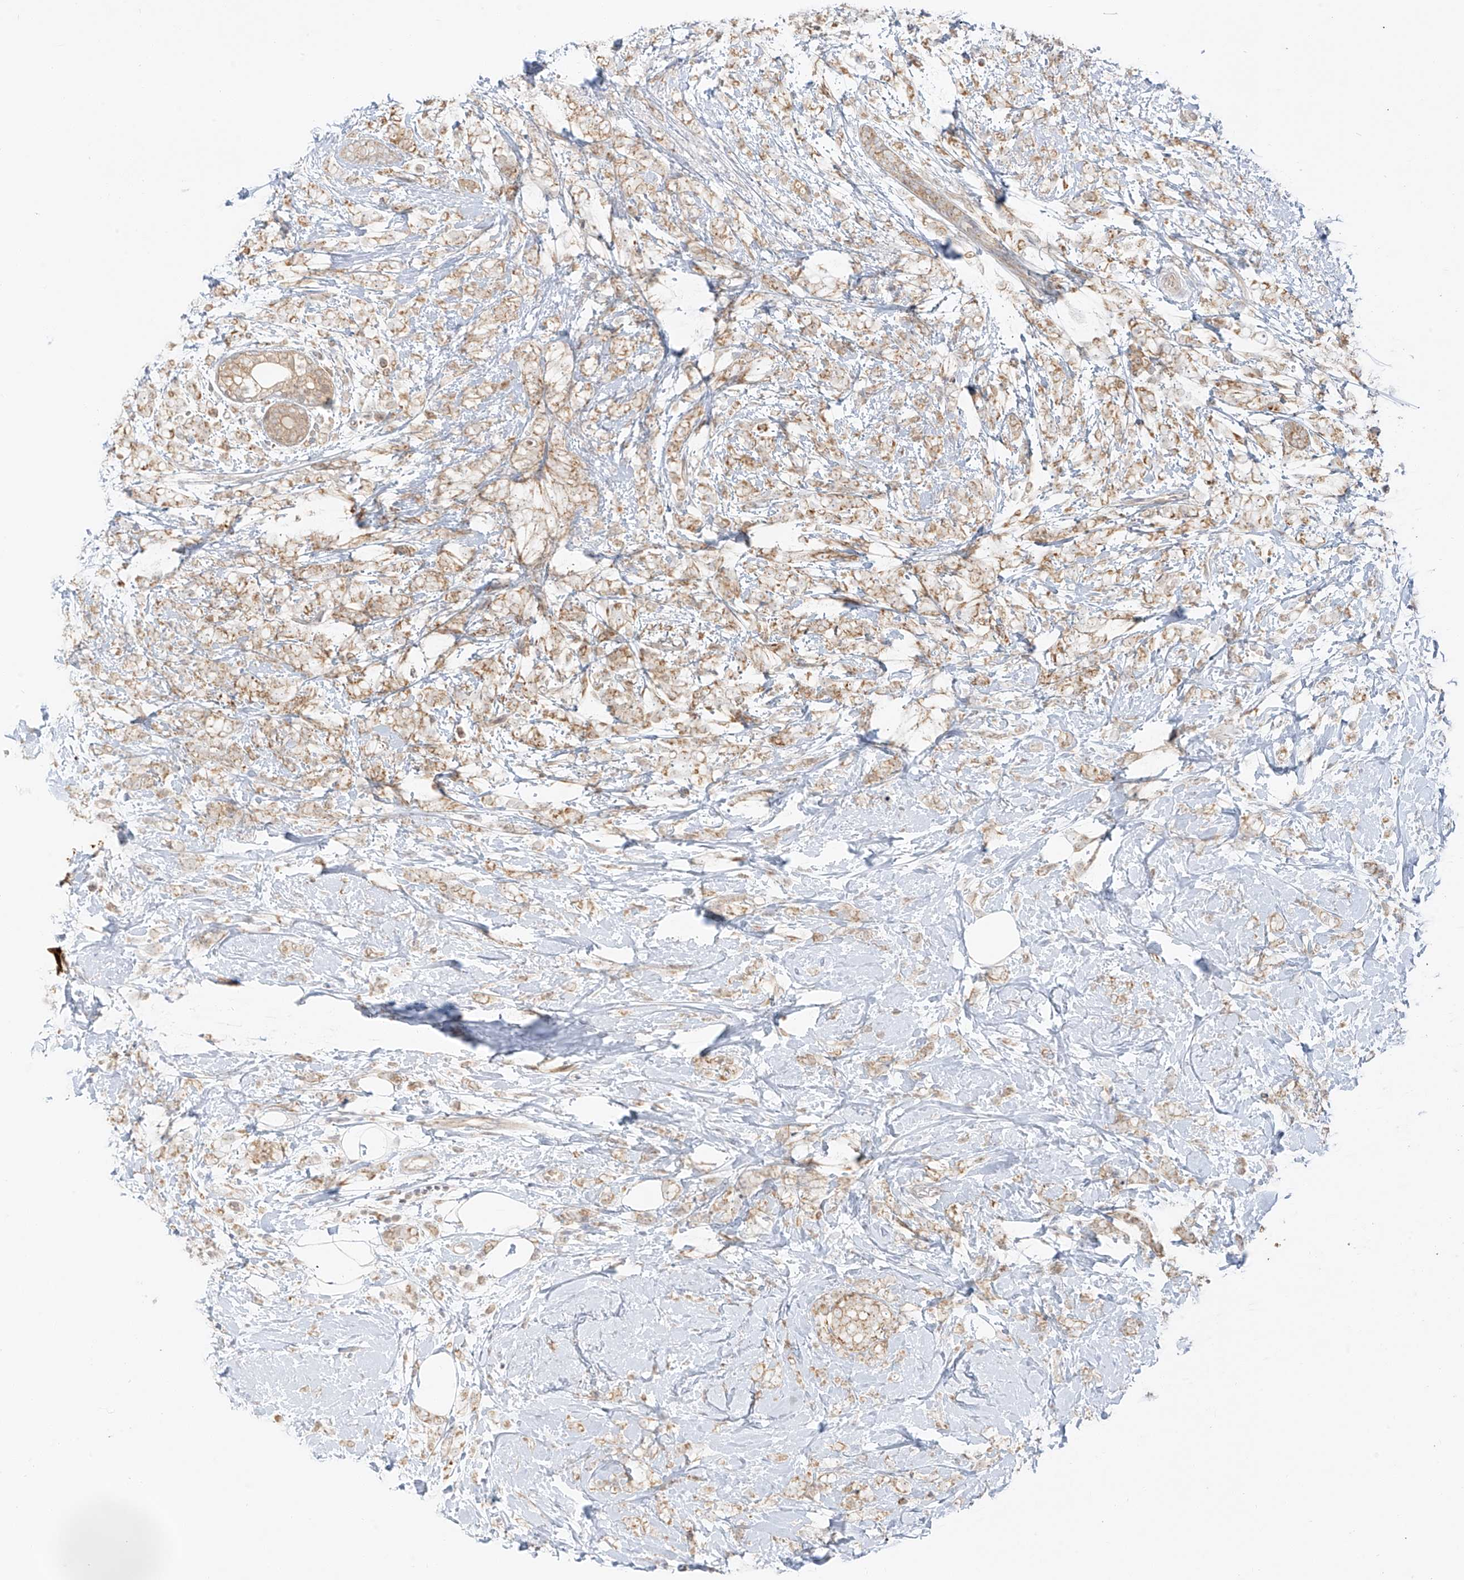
{"staining": {"intensity": "weak", "quantity": ">75%", "location": "cytoplasmic/membranous"}, "tissue": "breast cancer", "cell_type": "Tumor cells", "image_type": "cancer", "snomed": [{"axis": "morphology", "description": "Lobular carcinoma"}, {"axis": "topography", "description": "Breast"}], "caption": "DAB immunohistochemical staining of human lobular carcinoma (breast) reveals weak cytoplasmic/membranous protein expression in approximately >75% of tumor cells.", "gene": "MIPEP", "patient": {"sex": "female", "age": 58}}